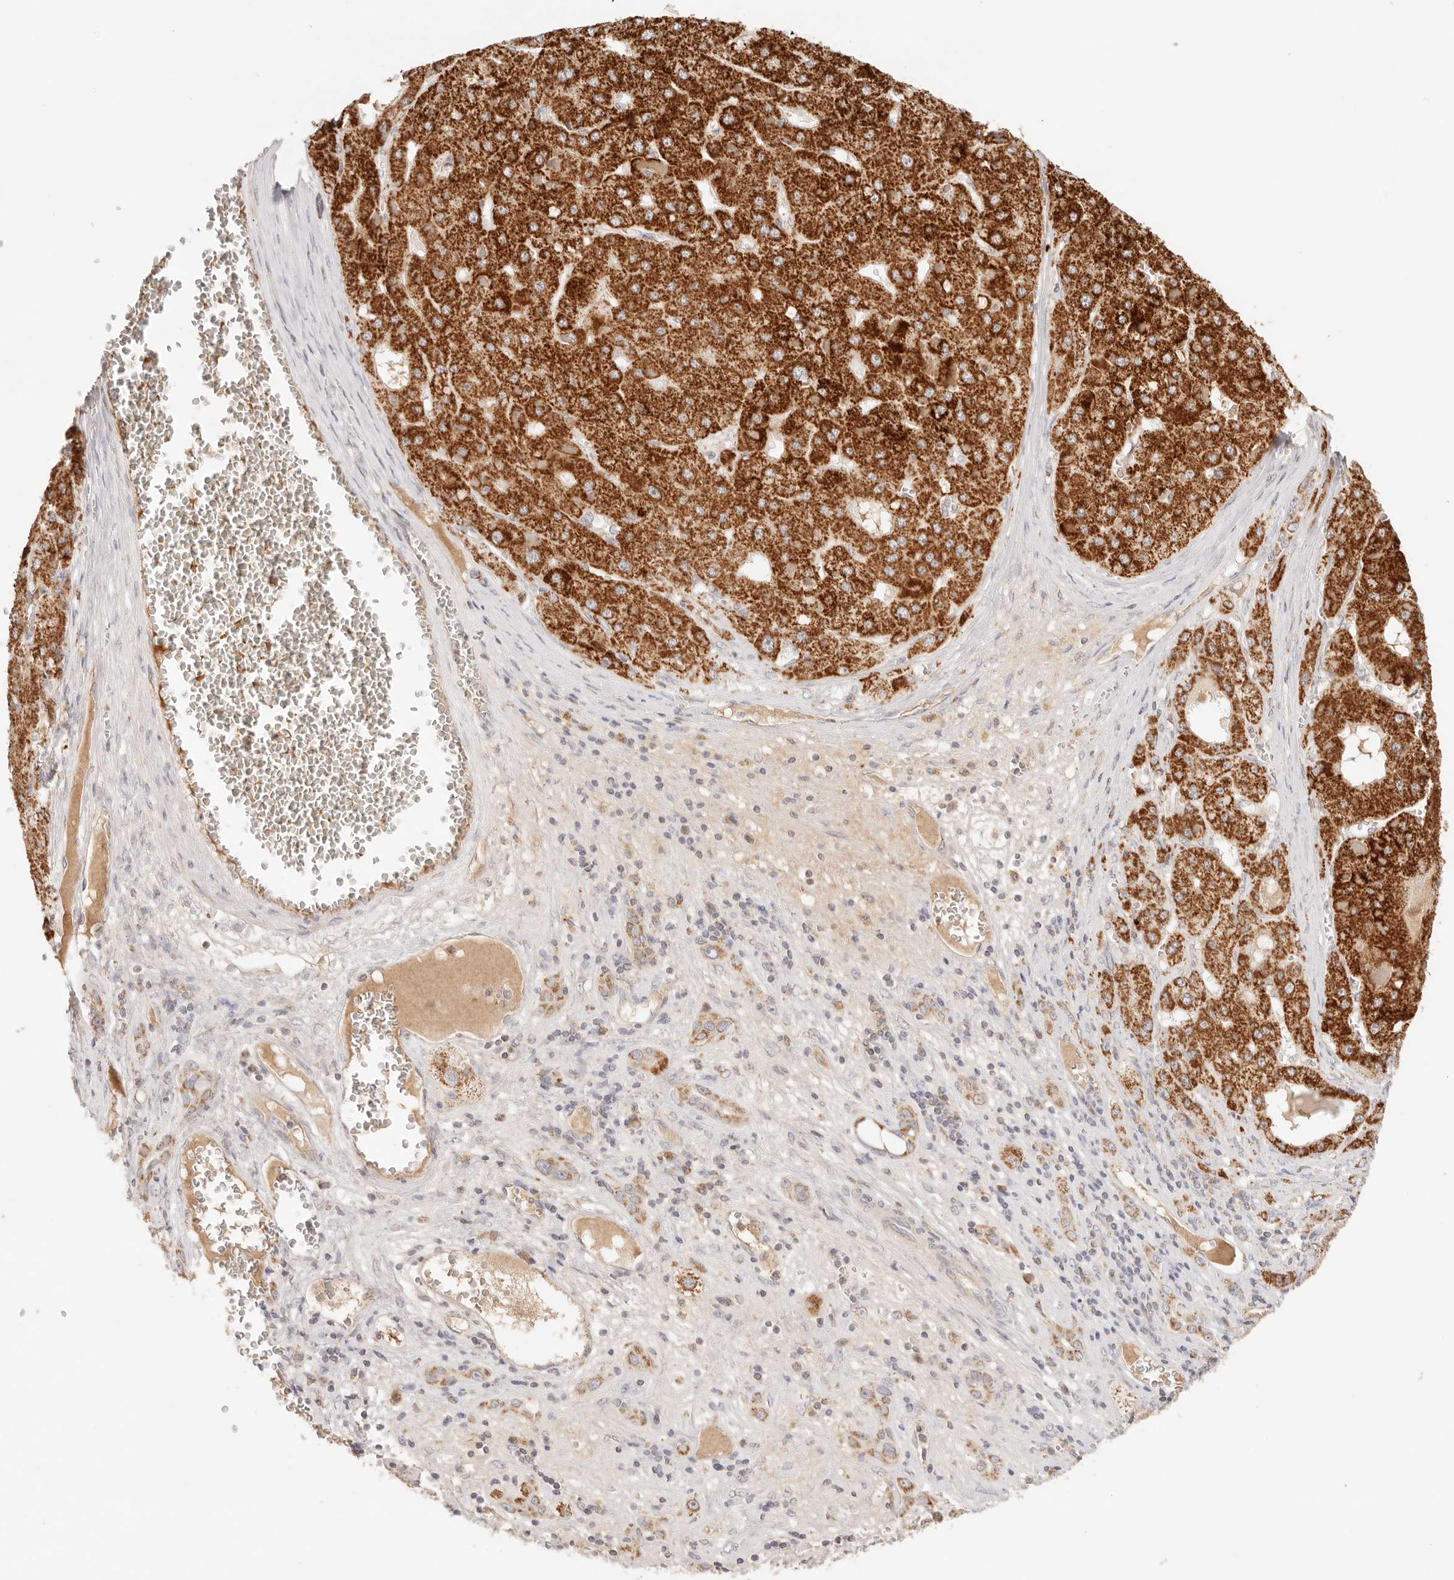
{"staining": {"intensity": "strong", "quantity": ">75%", "location": "cytoplasmic/membranous"}, "tissue": "liver cancer", "cell_type": "Tumor cells", "image_type": "cancer", "snomed": [{"axis": "morphology", "description": "Carcinoma, Hepatocellular, NOS"}, {"axis": "topography", "description": "Liver"}], "caption": "Protein analysis of hepatocellular carcinoma (liver) tissue demonstrates strong cytoplasmic/membranous positivity in approximately >75% of tumor cells.", "gene": "COA6", "patient": {"sex": "female", "age": 73}}